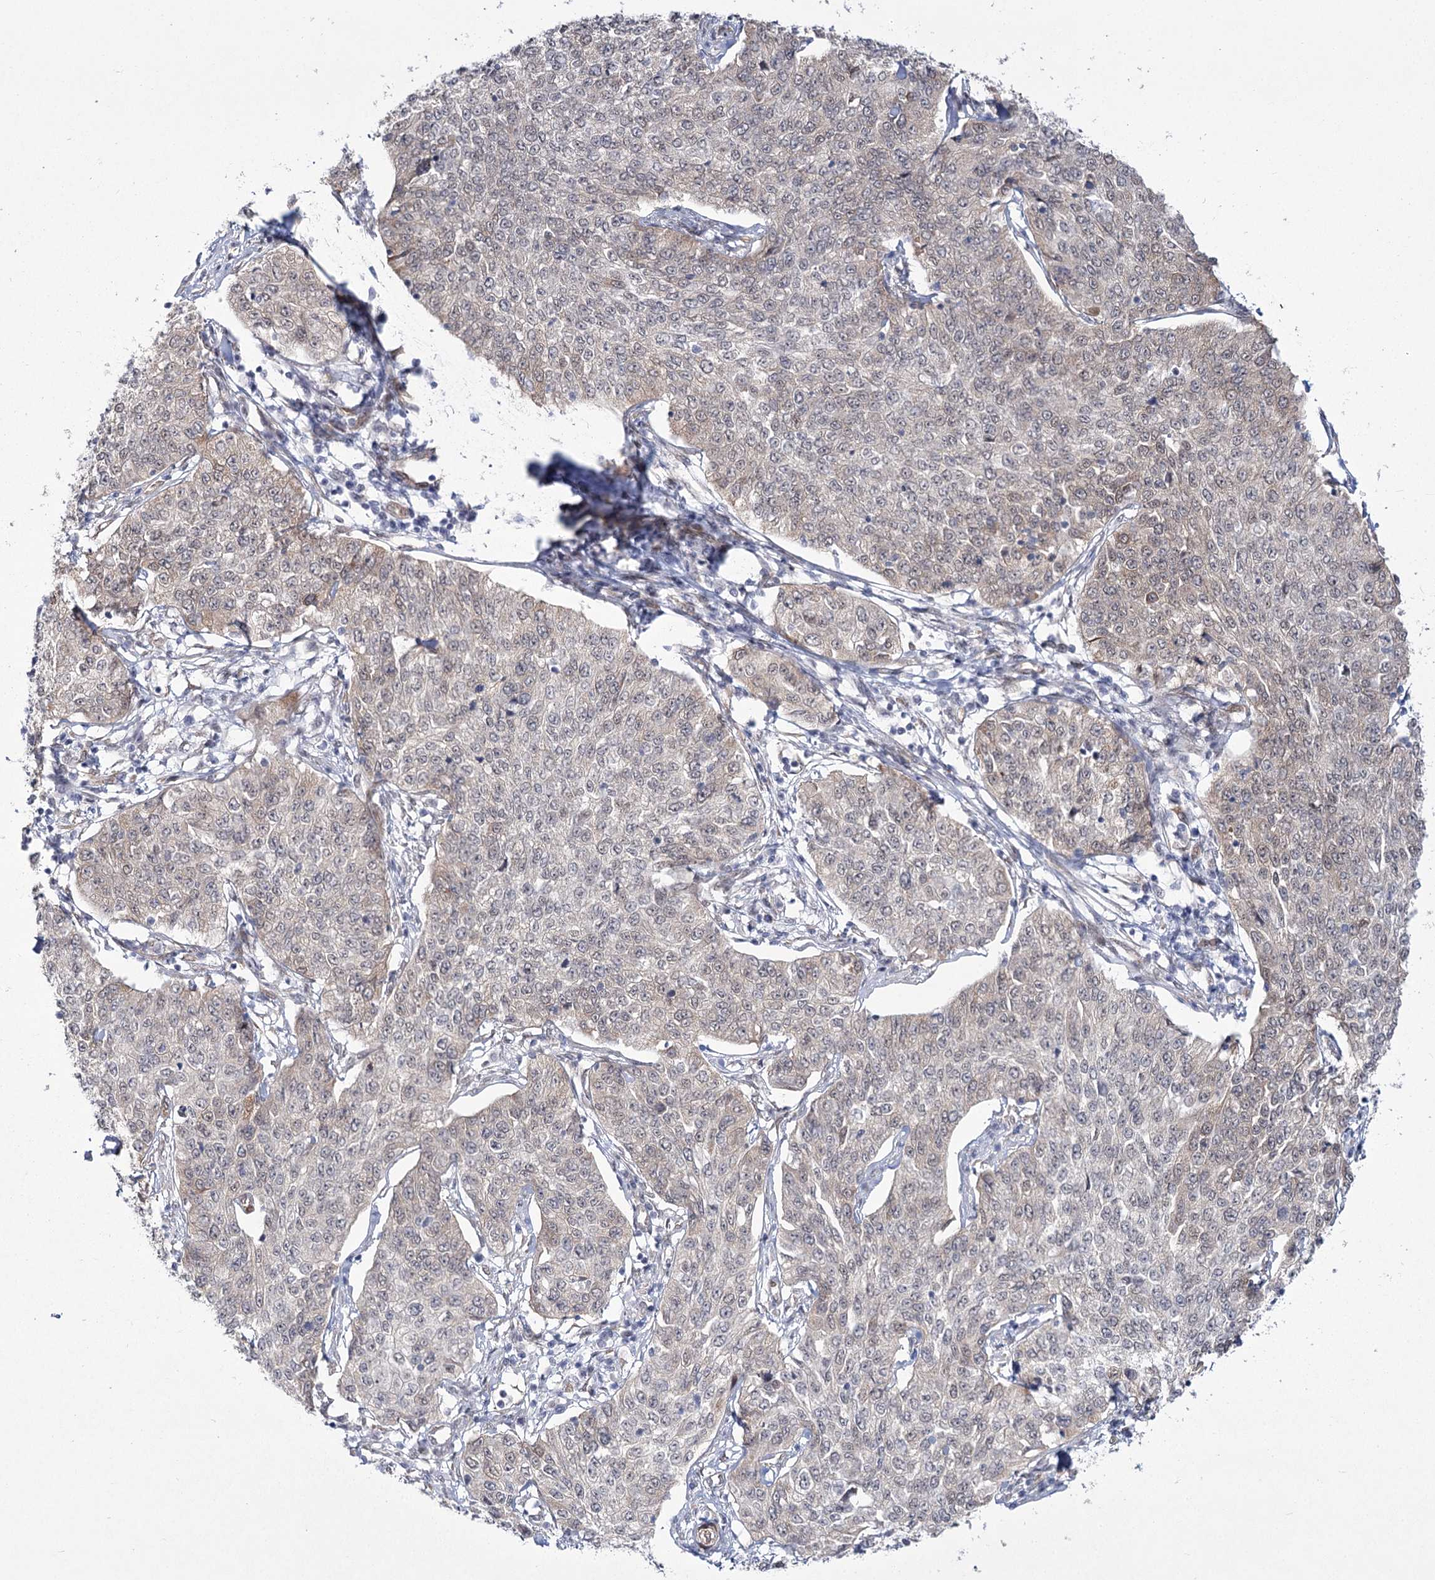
{"staining": {"intensity": "weak", "quantity": "<25%", "location": "cytoplasmic/membranous"}, "tissue": "cervical cancer", "cell_type": "Tumor cells", "image_type": "cancer", "snomed": [{"axis": "morphology", "description": "Squamous cell carcinoma, NOS"}, {"axis": "topography", "description": "Cervix"}], "caption": "Immunohistochemical staining of human cervical cancer (squamous cell carcinoma) demonstrates no significant expression in tumor cells.", "gene": "YBX3", "patient": {"sex": "female", "age": 35}}